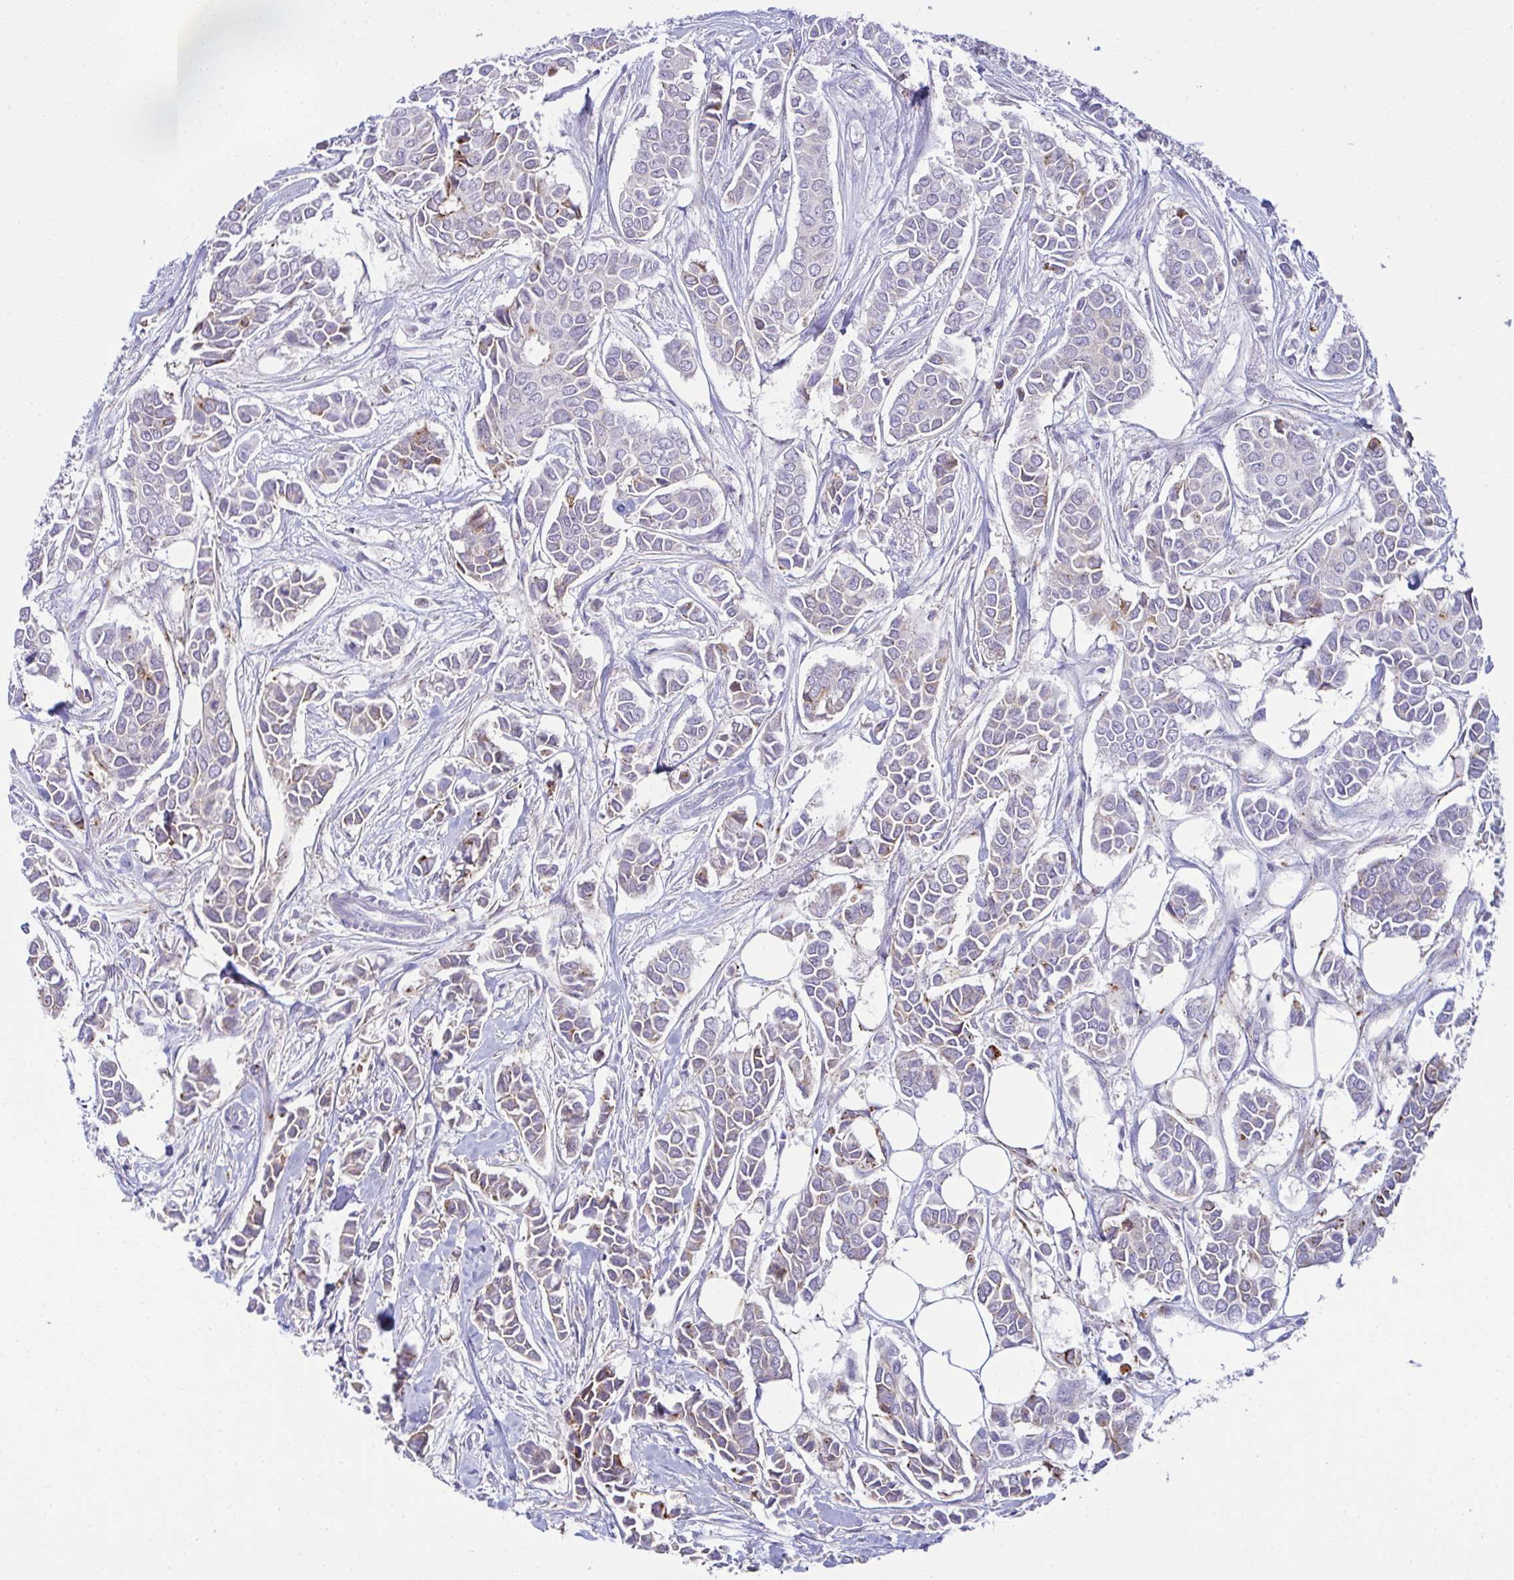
{"staining": {"intensity": "weak", "quantity": "<25%", "location": "cytoplasmic/membranous"}, "tissue": "breast cancer", "cell_type": "Tumor cells", "image_type": "cancer", "snomed": [{"axis": "morphology", "description": "Duct carcinoma"}, {"axis": "topography", "description": "Breast"}], "caption": "There is no significant staining in tumor cells of breast invasive ductal carcinoma. (Stains: DAB immunohistochemistry (IHC) with hematoxylin counter stain, Microscopy: brightfield microscopy at high magnification).", "gene": "RGPD5", "patient": {"sex": "female", "age": 84}}